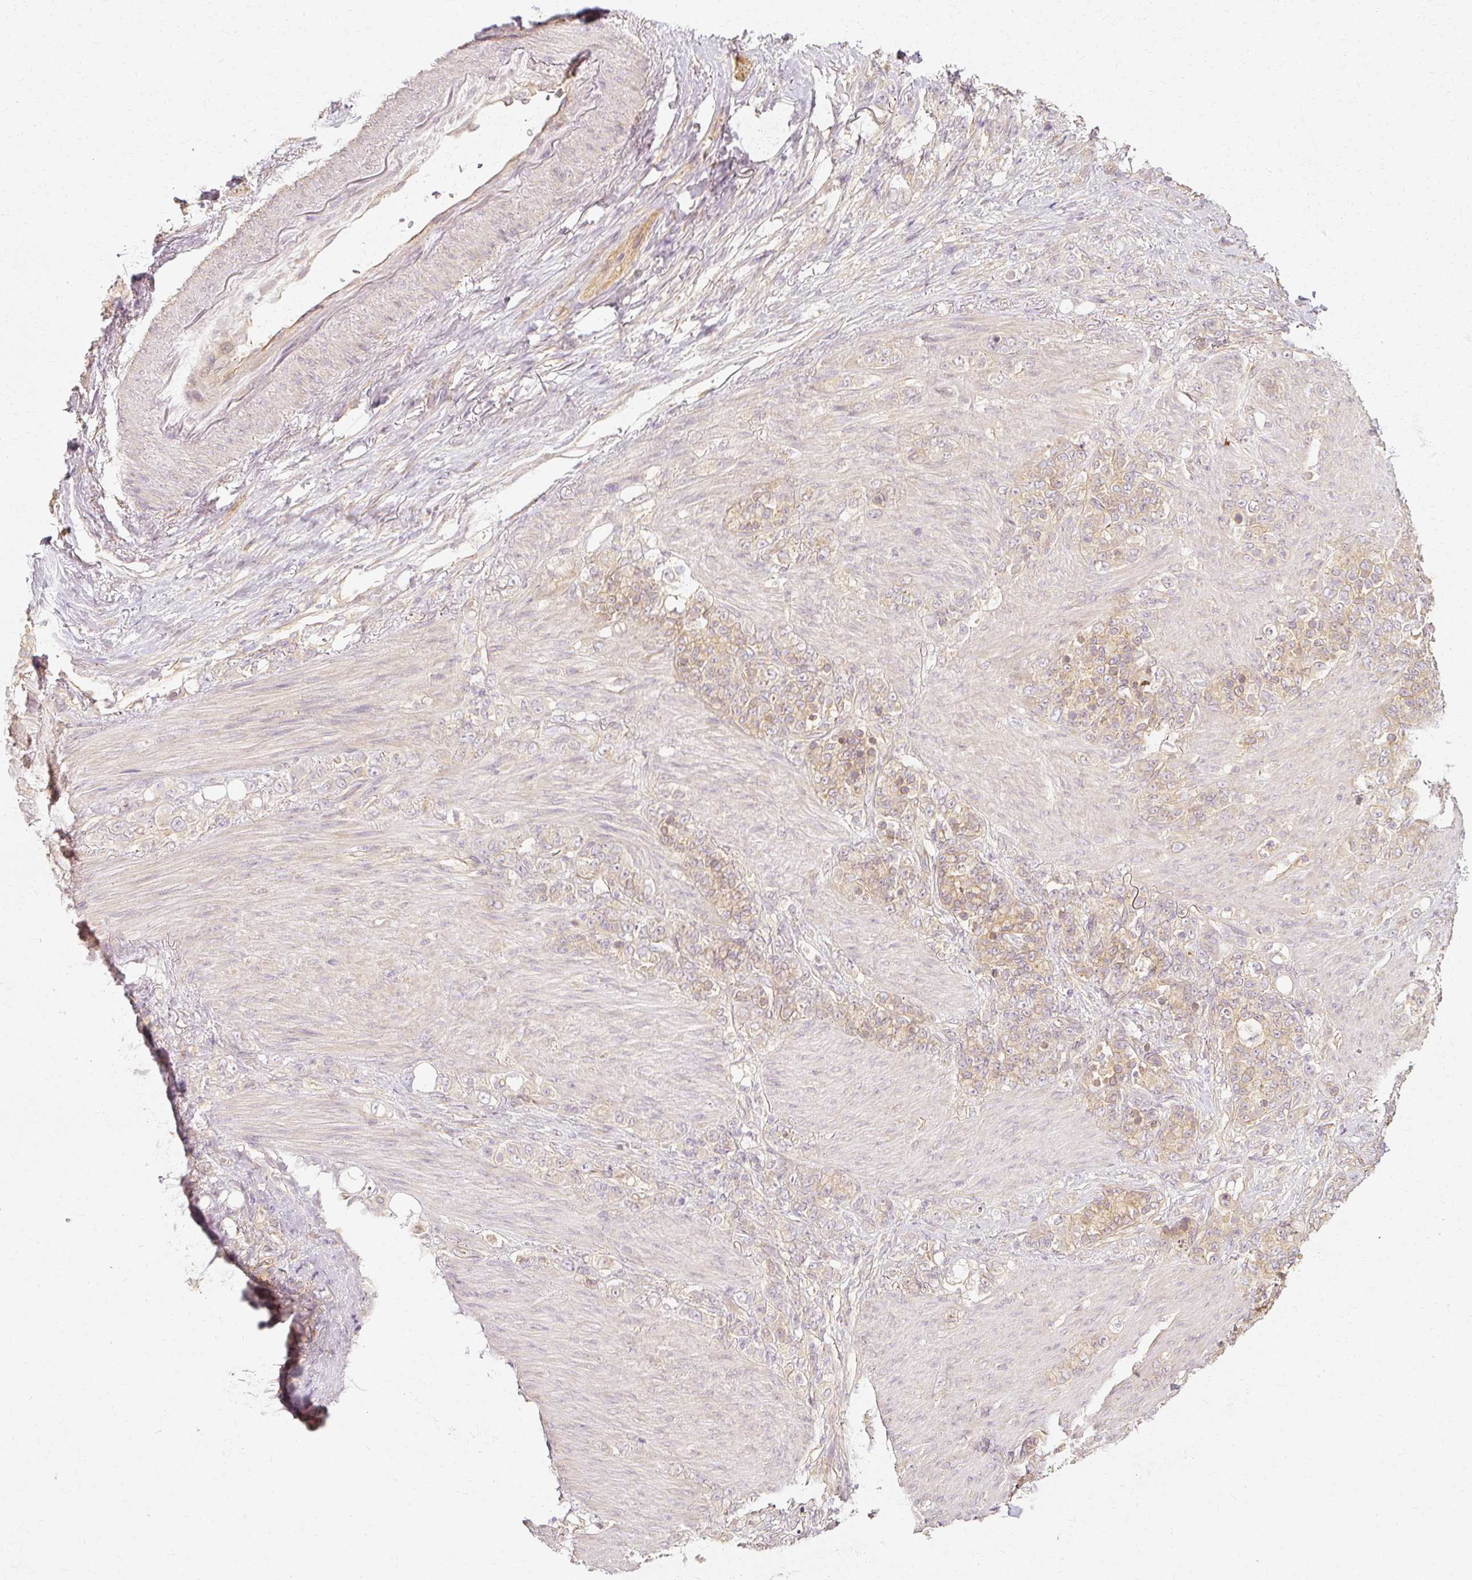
{"staining": {"intensity": "weak", "quantity": "25%-75%", "location": "cytoplasmic/membranous"}, "tissue": "stomach cancer", "cell_type": "Tumor cells", "image_type": "cancer", "snomed": [{"axis": "morphology", "description": "Normal tissue, NOS"}, {"axis": "morphology", "description": "Adenocarcinoma, NOS"}, {"axis": "topography", "description": "Stomach"}], "caption": "Immunohistochemical staining of human stomach adenocarcinoma displays low levels of weak cytoplasmic/membranous protein staining in about 25%-75% of tumor cells.", "gene": "GNAQ", "patient": {"sex": "female", "age": 79}}